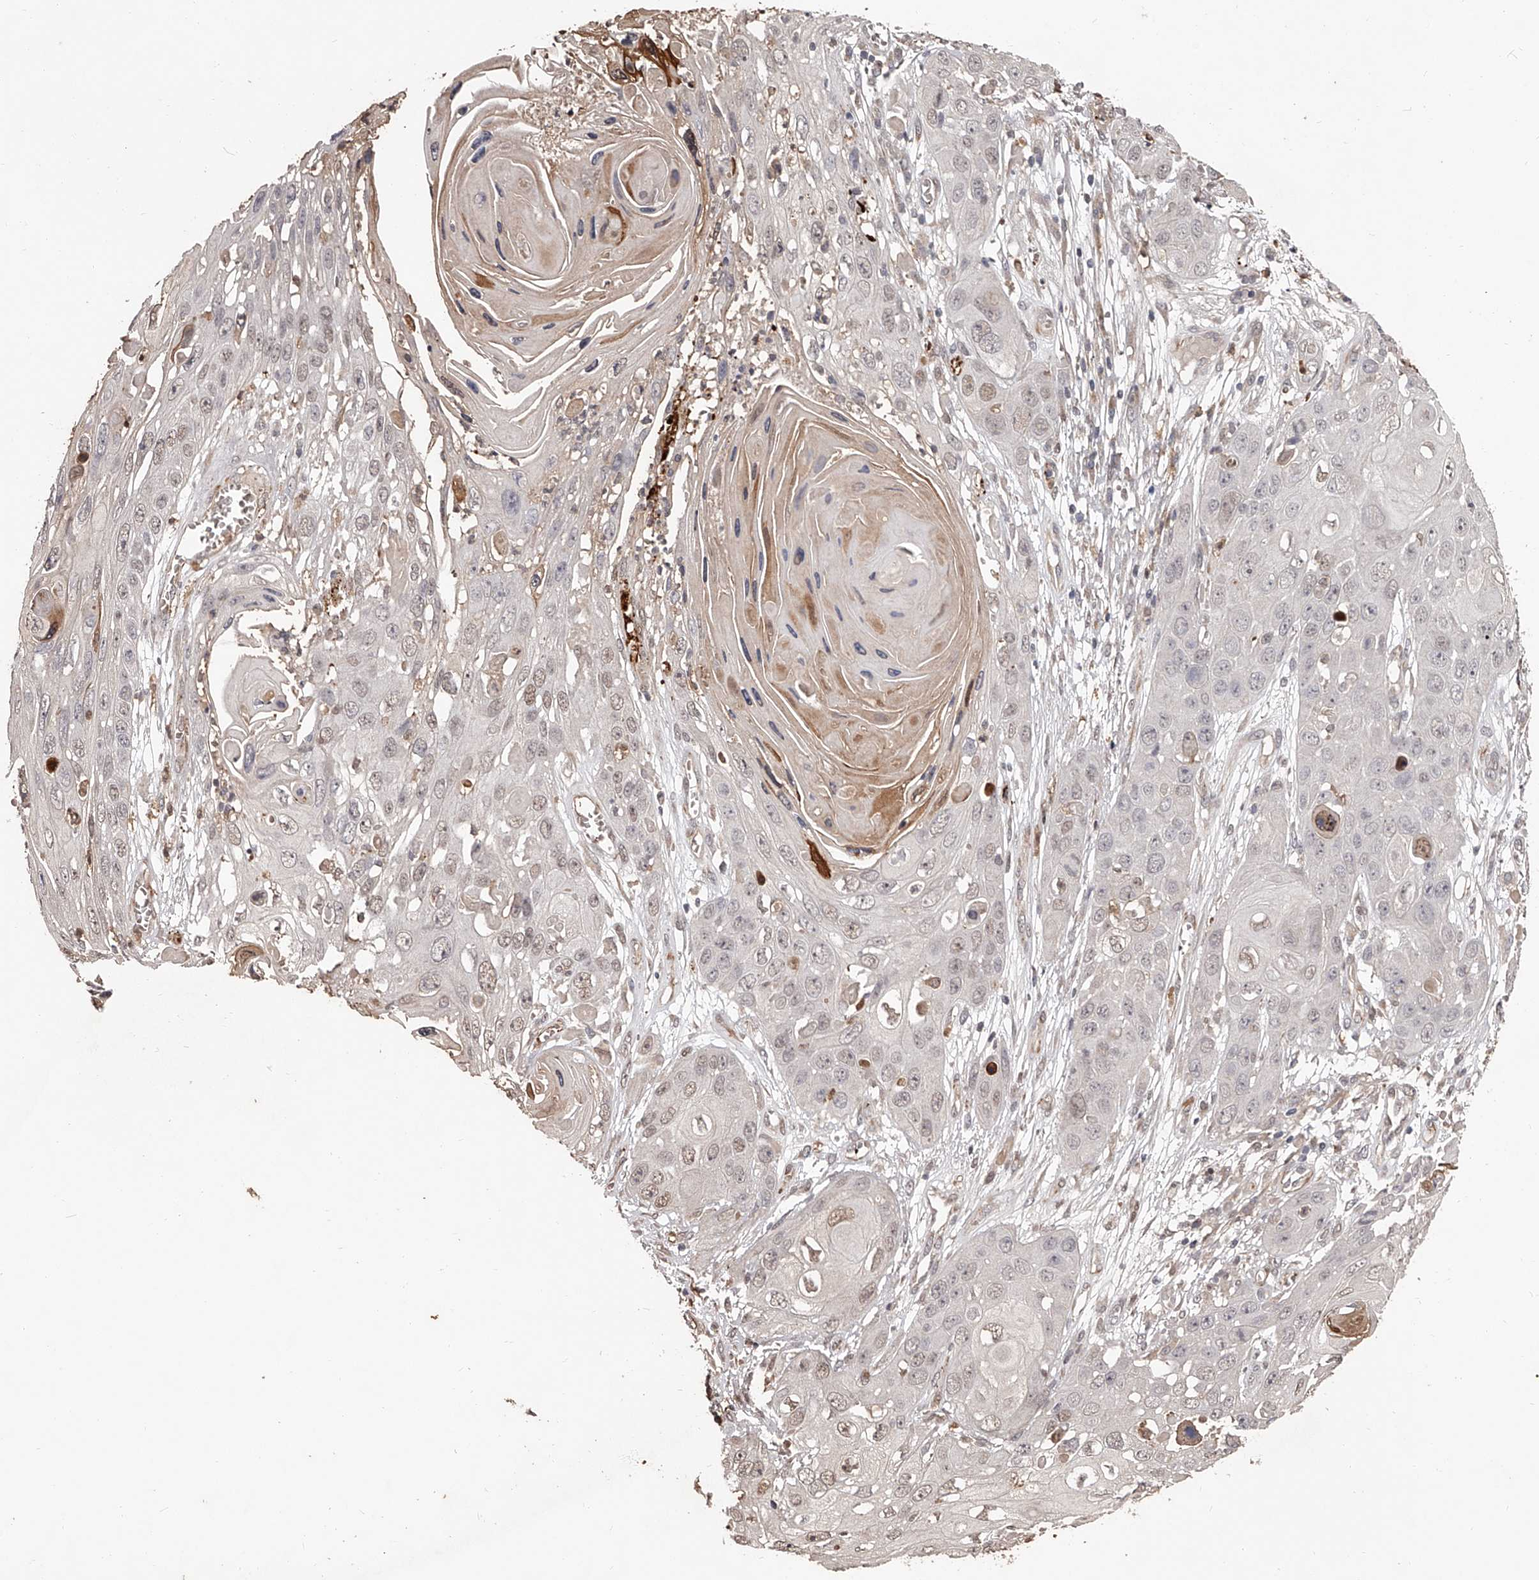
{"staining": {"intensity": "weak", "quantity": "<25%", "location": "nuclear"}, "tissue": "skin cancer", "cell_type": "Tumor cells", "image_type": "cancer", "snomed": [{"axis": "morphology", "description": "Squamous cell carcinoma, NOS"}, {"axis": "topography", "description": "Skin"}], "caption": "Skin cancer was stained to show a protein in brown. There is no significant positivity in tumor cells.", "gene": "URGCP", "patient": {"sex": "male", "age": 55}}